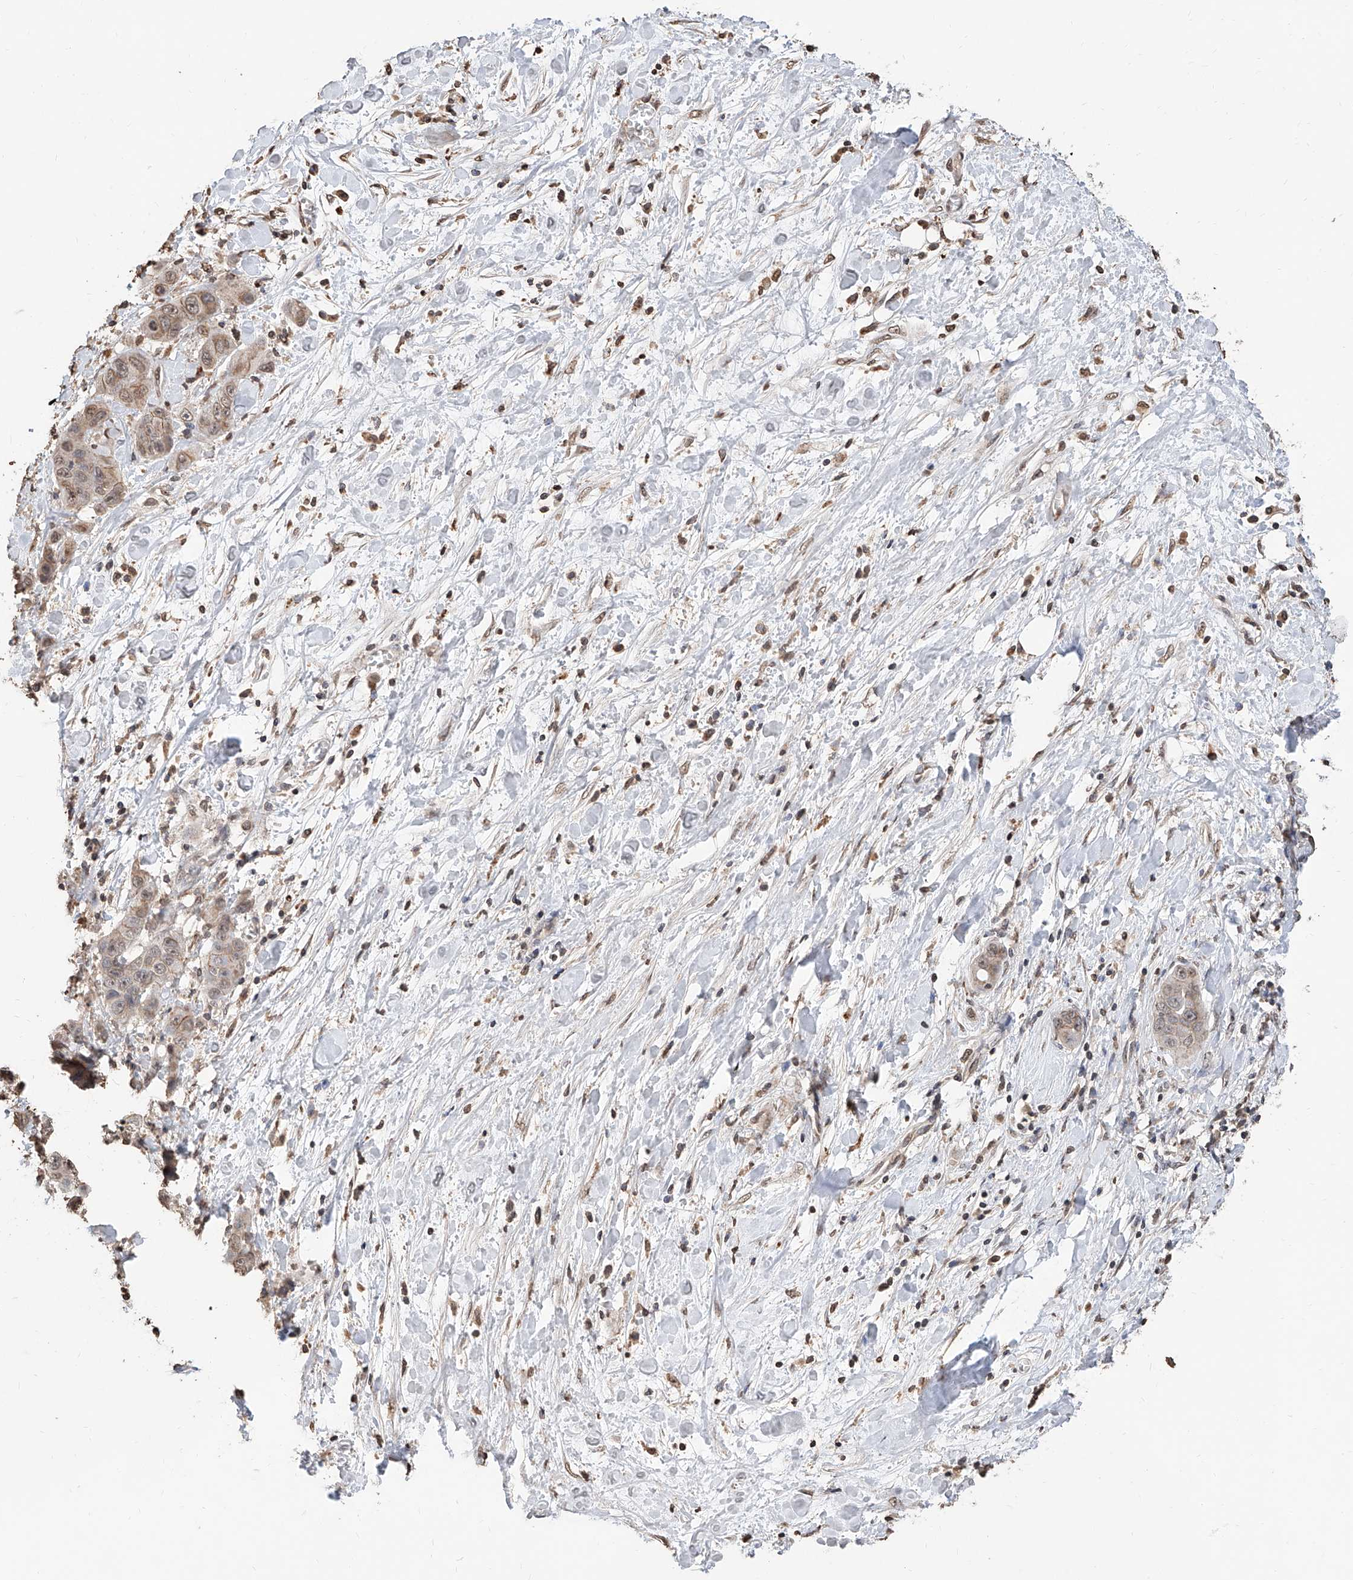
{"staining": {"intensity": "weak", "quantity": ">75%", "location": "cytoplasmic/membranous,nuclear"}, "tissue": "liver cancer", "cell_type": "Tumor cells", "image_type": "cancer", "snomed": [{"axis": "morphology", "description": "Cholangiocarcinoma"}, {"axis": "topography", "description": "Liver"}], "caption": "Approximately >75% of tumor cells in human liver cancer (cholangiocarcinoma) demonstrate weak cytoplasmic/membranous and nuclear protein positivity as visualized by brown immunohistochemical staining.", "gene": "RP9", "patient": {"sex": "female", "age": 52}}